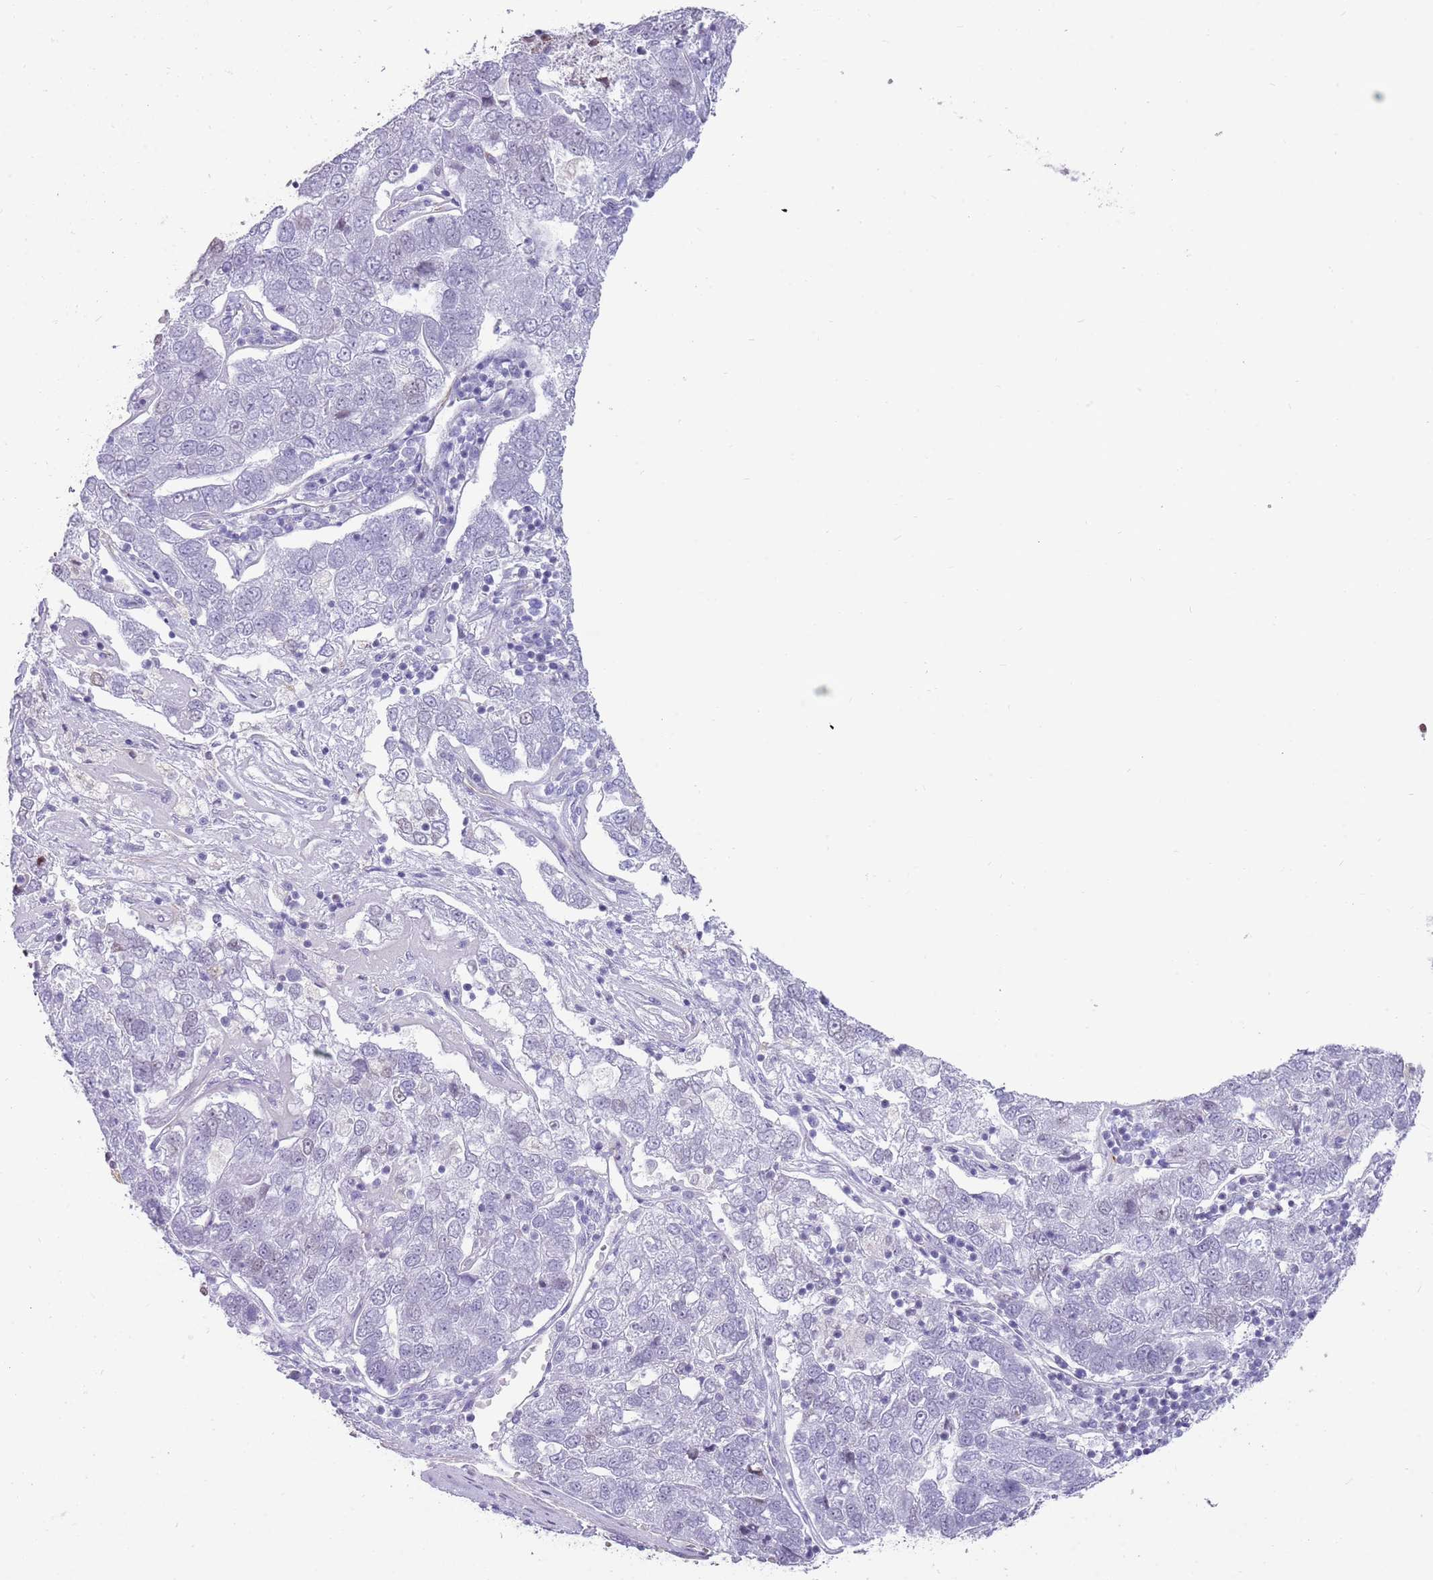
{"staining": {"intensity": "negative", "quantity": "none", "location": "none"}, "tissue": "pancreatic cancer", "cell_type": "Tumor cells", "image_type": "cancer", "snomed": [{"axis": "morphology", "description": "Adenocarcinoma, NOS"}, {"axis": "topography", "description": "Pancreas"}], "caption": "This is an immunohistochemistry (IHC) micrograph of pancreatic adenocarcinoma. There is no staining in tumor cells.", "gene": "NBPF3", "patient": {"sex": "female", "age": 61}}